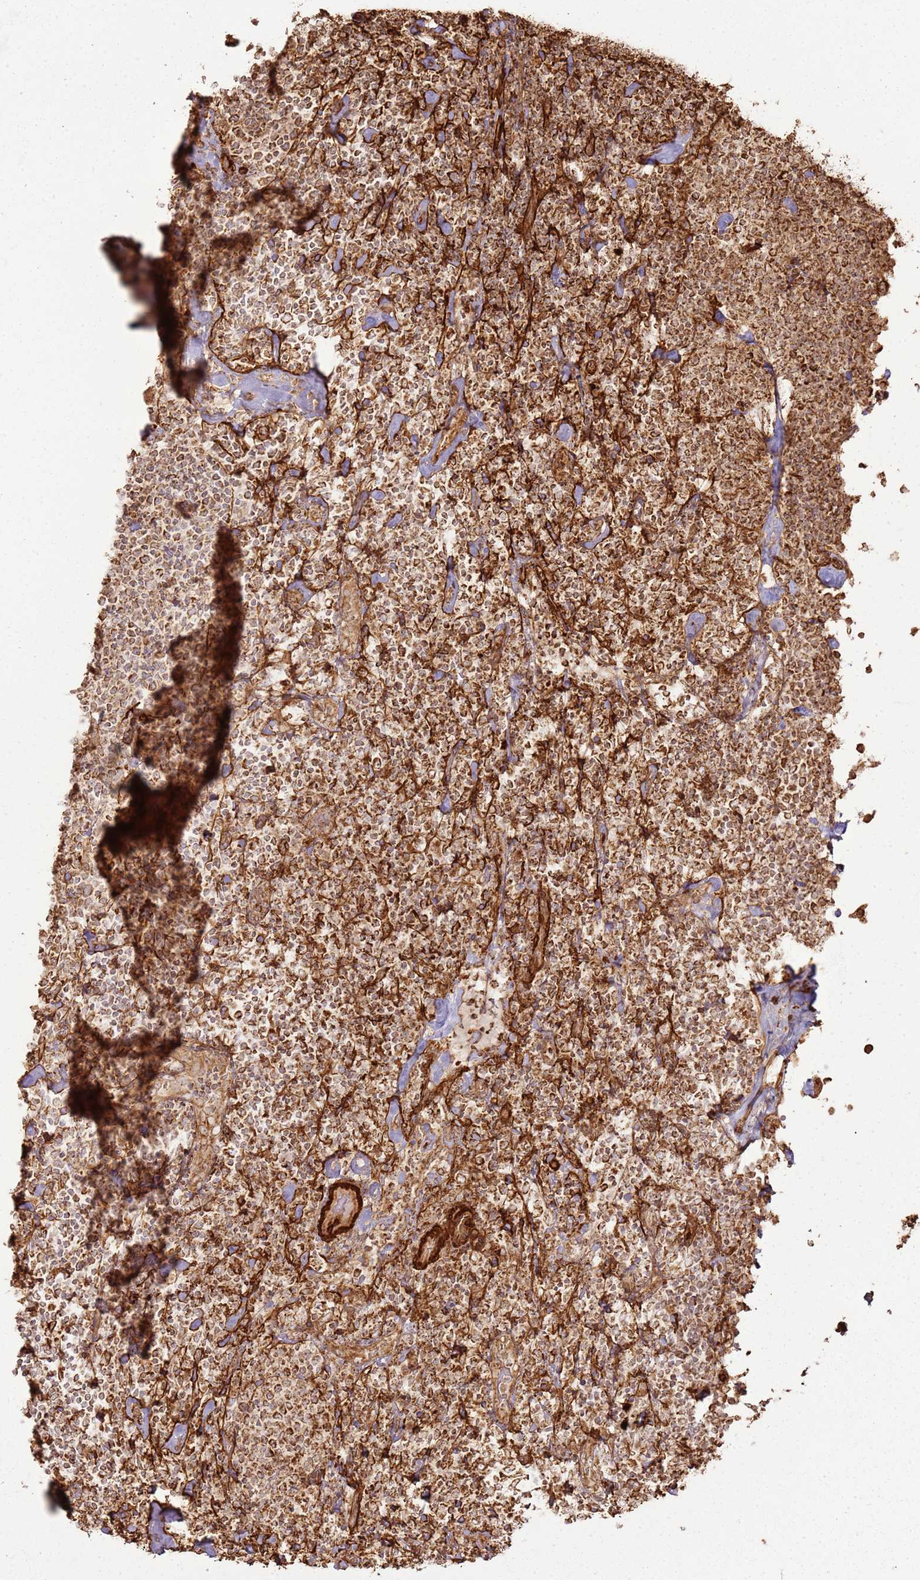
{"staining": {"intensity": "strong", "quantity": ">75%", "location": "cytoplasmic/membranous"}, "tissue": "lymphoma", "cell_type": "Tumor cells", "image_type": "cancer", "snomed": [{"axis": "morphology", "description": "Malignant lymphoma, non-Hodgkin's type, High grade"}, {"axis": "topography", "description": "Lymph node"}], "caption": "High-grade malignant lymphoma, non-Hodgkin's type was stained to show a protein in brown. There is high levels of strong cytoplasmic/membranous staining in approximately >75% of tumor cells. (DAB (3,3'-diaminobenzidine) = brown stain, brightfield microscopy at high magnification).", "gene": "DDX59", "patient": {"sex": "male", "age": 61}}